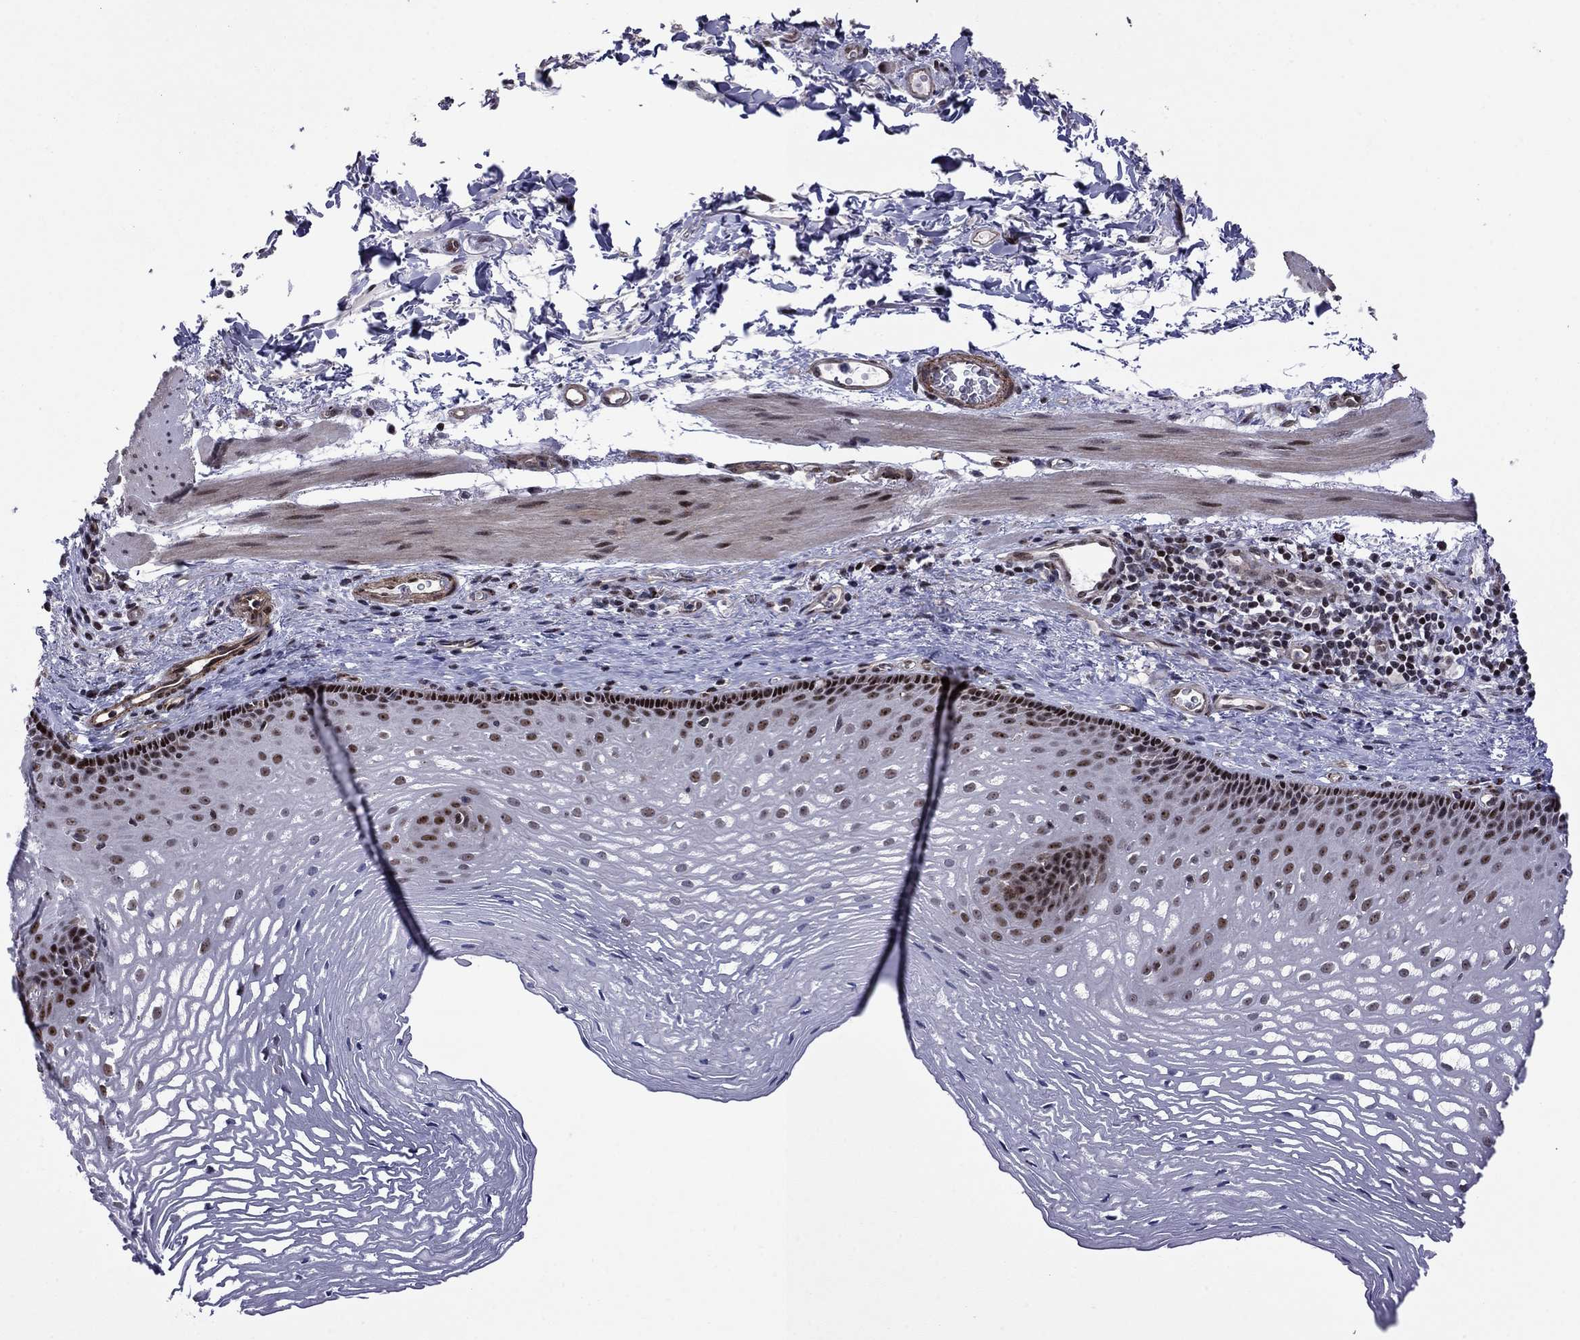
{"staining": {"intensity": "strong", "quantity": "25%-75%", "location": "nuclear"}, "tissue": "esophagus", "cell_type": "Squamous epithelial cells", "image_type": "normal", "snomed": [{"axis": "morphology", "description": "Normal tissue, NOS"}, {"axis": "topography", "description": "Esophagus"}], "caption": "Immunohistochemistry (DAB) staining of benign esophagus exhibits strong nuclear protein staining in approximately 25%-75% of squamous epithelial cells.", "gene": "SURF2", "patient": {"sex": "male", "age": 76}}